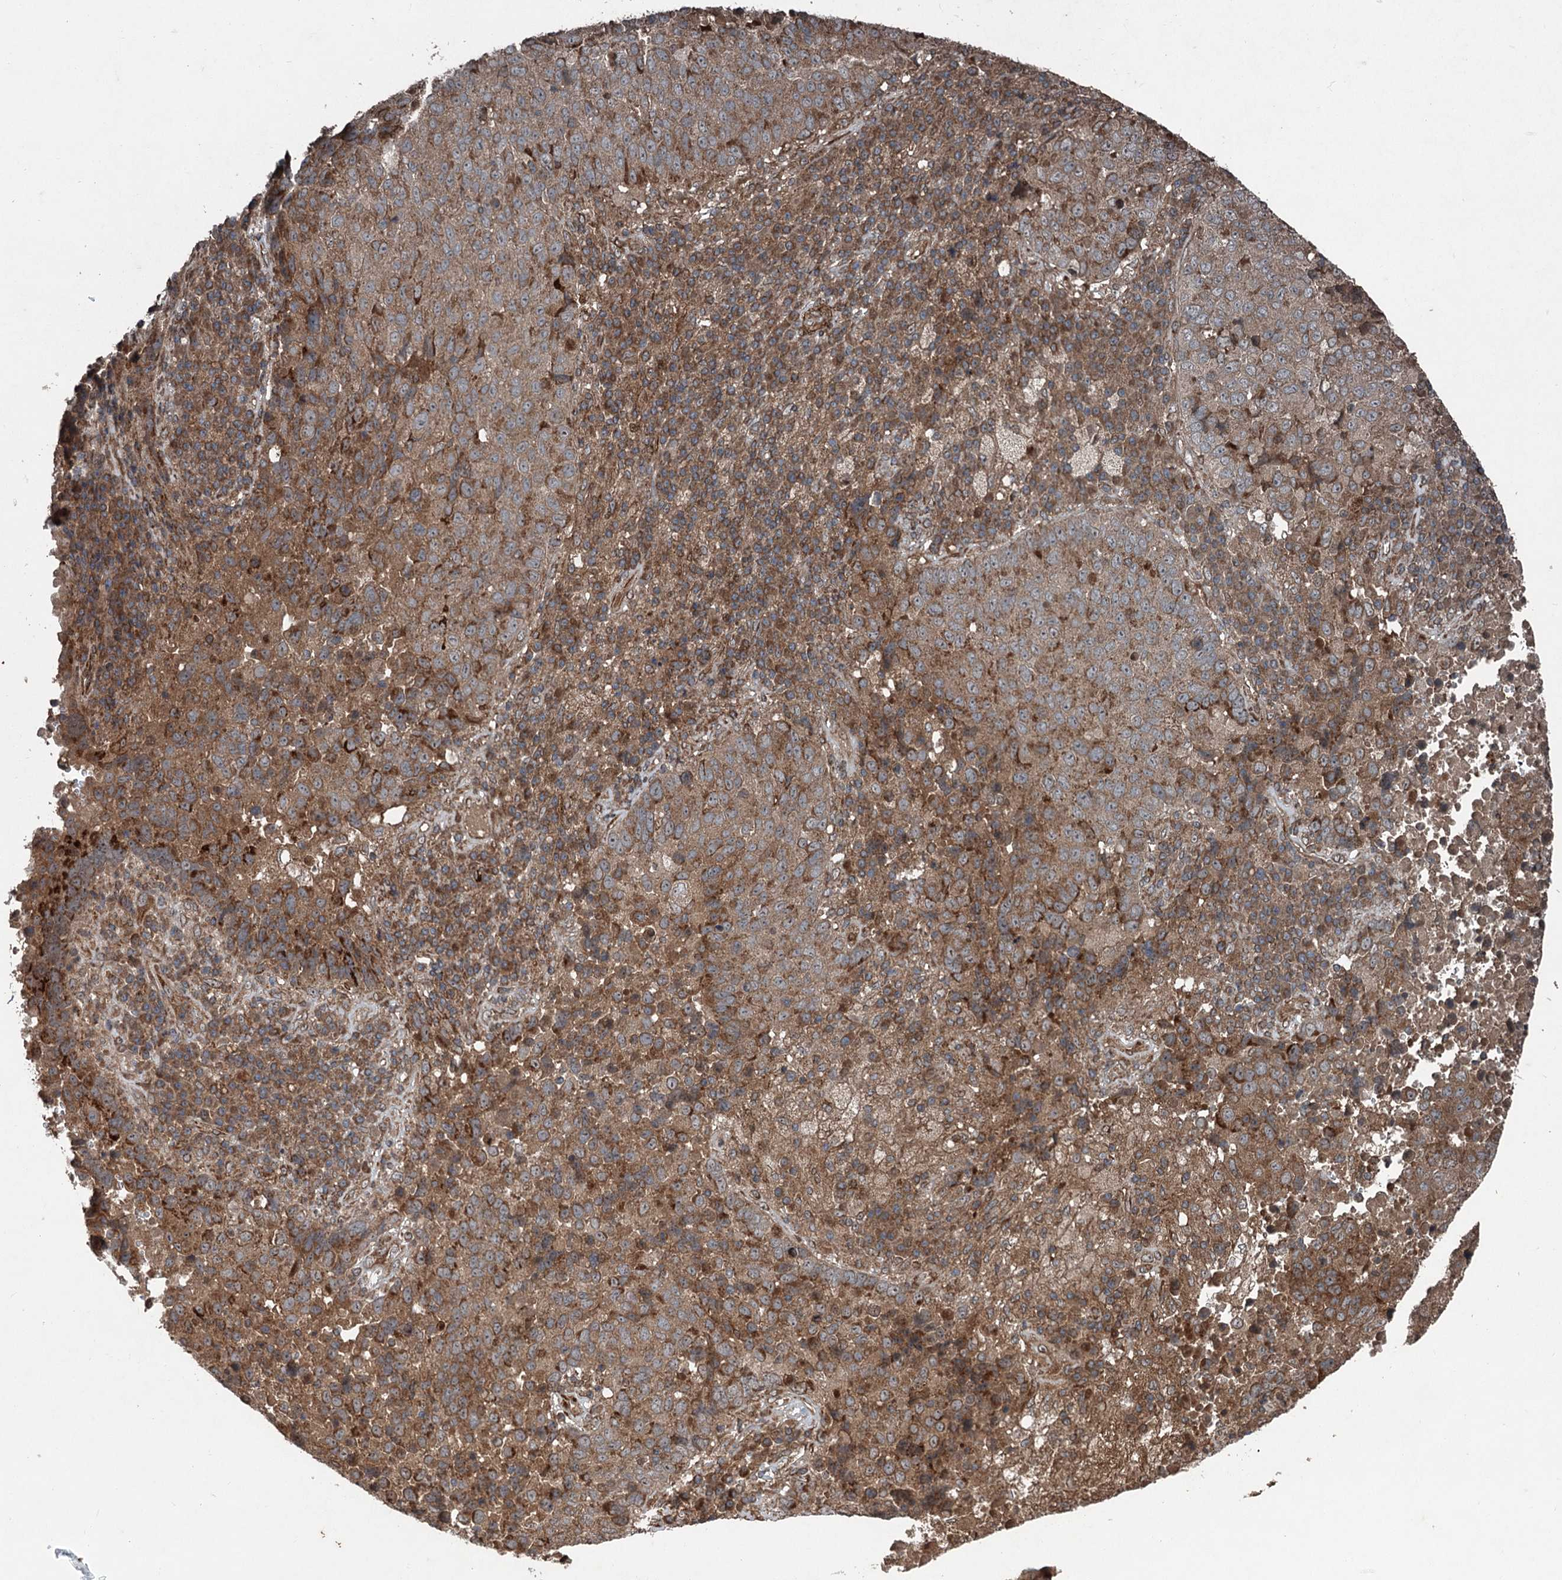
{"staining": {"intensity": "moderate", "quantity": ">75%", "location": "cytoplasmic/membranous"}, "tissue": "lung cancer", "cell_type": "Tumor cells", "image_type": "cancer", "snomed": [{"axis": "morphology", "description": "Squamous cell carcinoma, NOS"}, {"axis": "topography", "description": "Lung"}], "caption": "Moderate cytoplasmic/membranous expression is seen in approximately >75% of tumor cells in lung squamous cell carcinoma.", "gene": "ALAS1", "patient": {"sex": "male", "age": 73}}